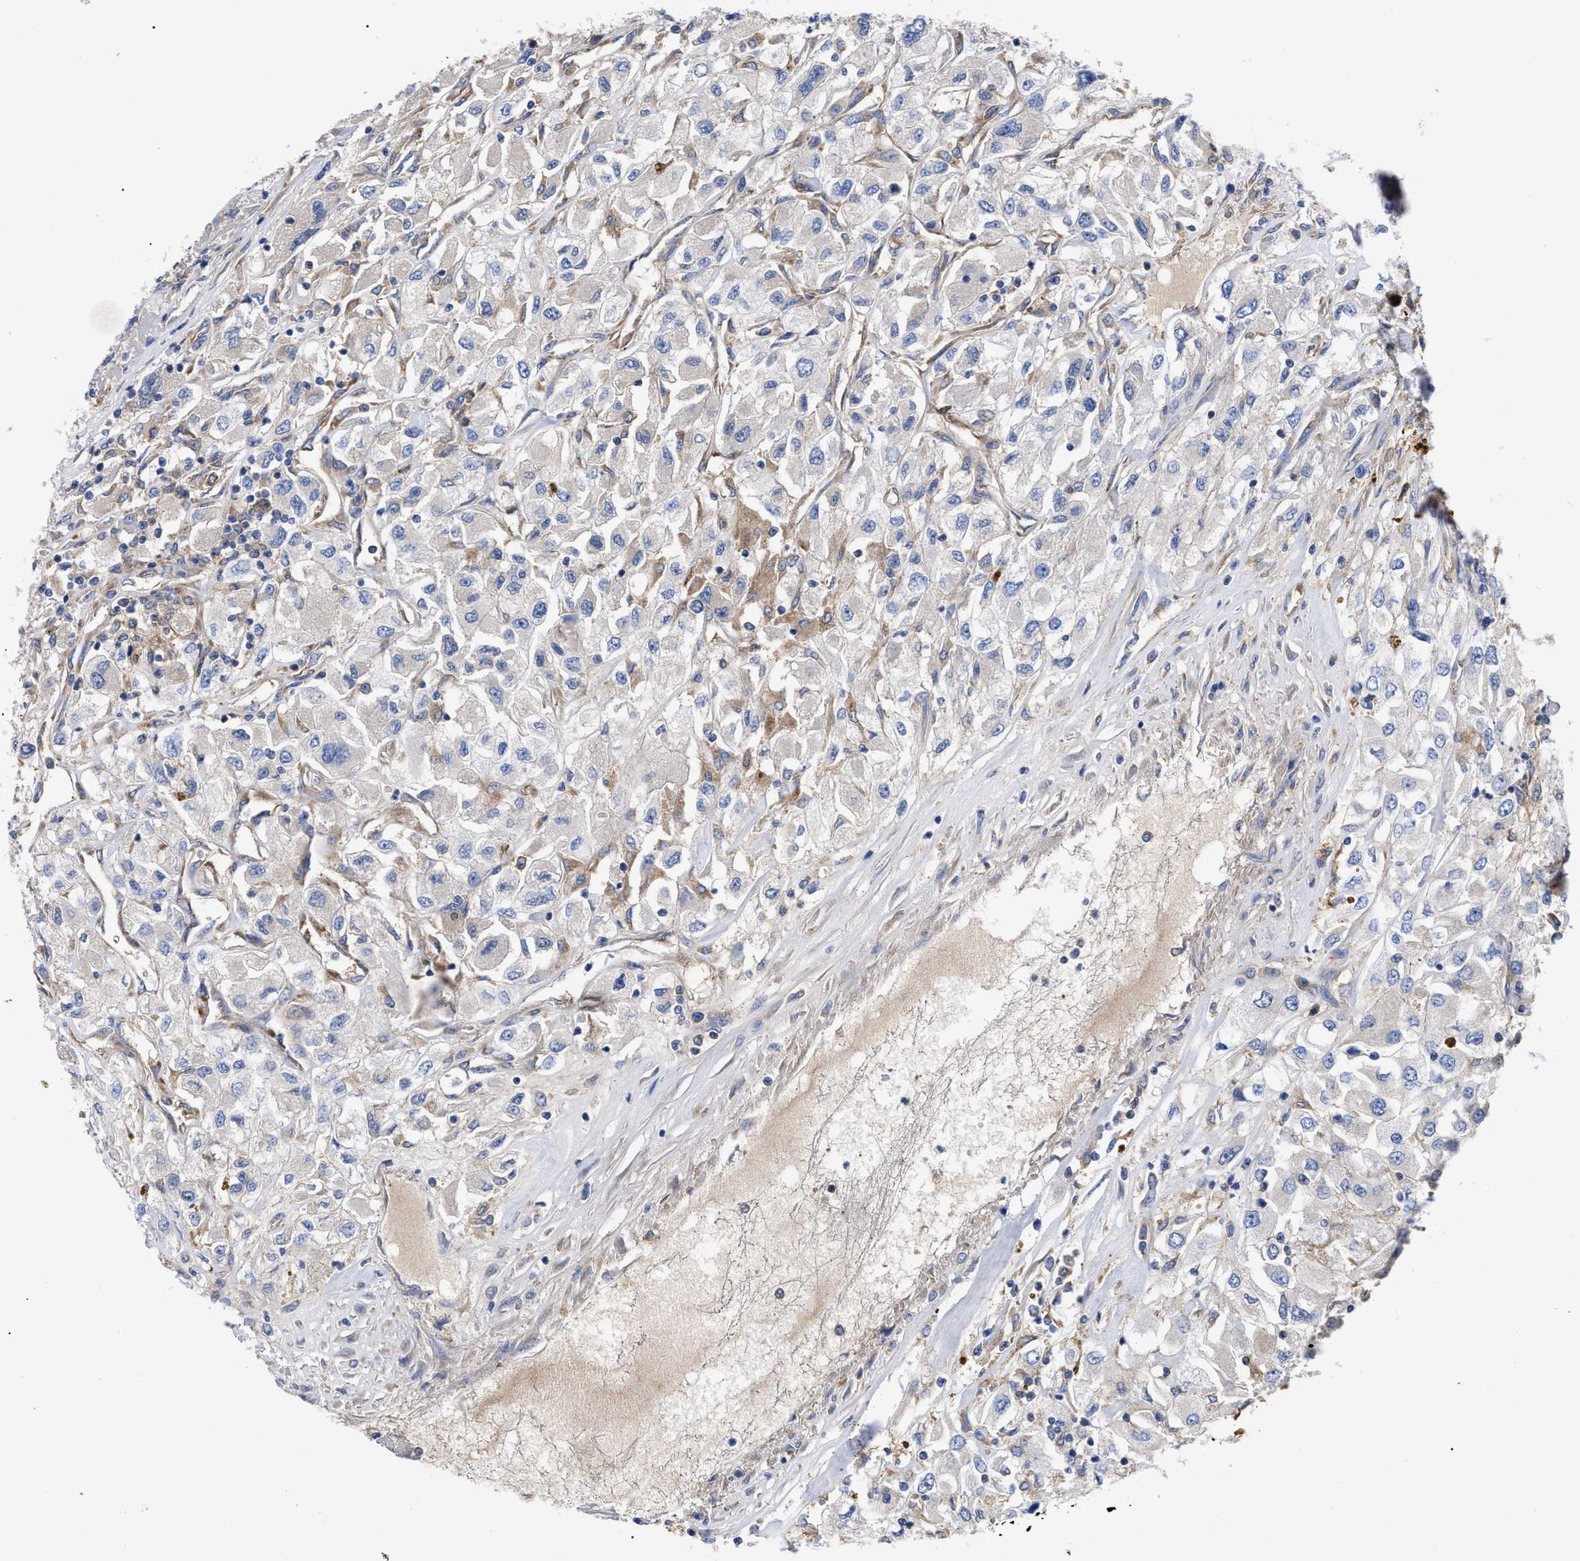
{"staining": {"intensity": "moderate", "quantity": "<25%", "location": "cytoplasmic/membranous"}, "tissue": "renal cancer", "cell_type": "Tumor cells", "image_type": "cancer", "snomed": [{"axis": "morphology", "description": "Adenocarcinoma, NOS"}, {"axis": "topography", "description": "Kidney"}], "caption": "High-power microscopy captured an IHC histopathology image of renal cancer (adenocarcinoma), revealing moderate cytoplasmic/membranous positivity in approximately <25% of tumor cells.", "gene": "RBKS", "patient": {"sex": "female", "age": 52}}